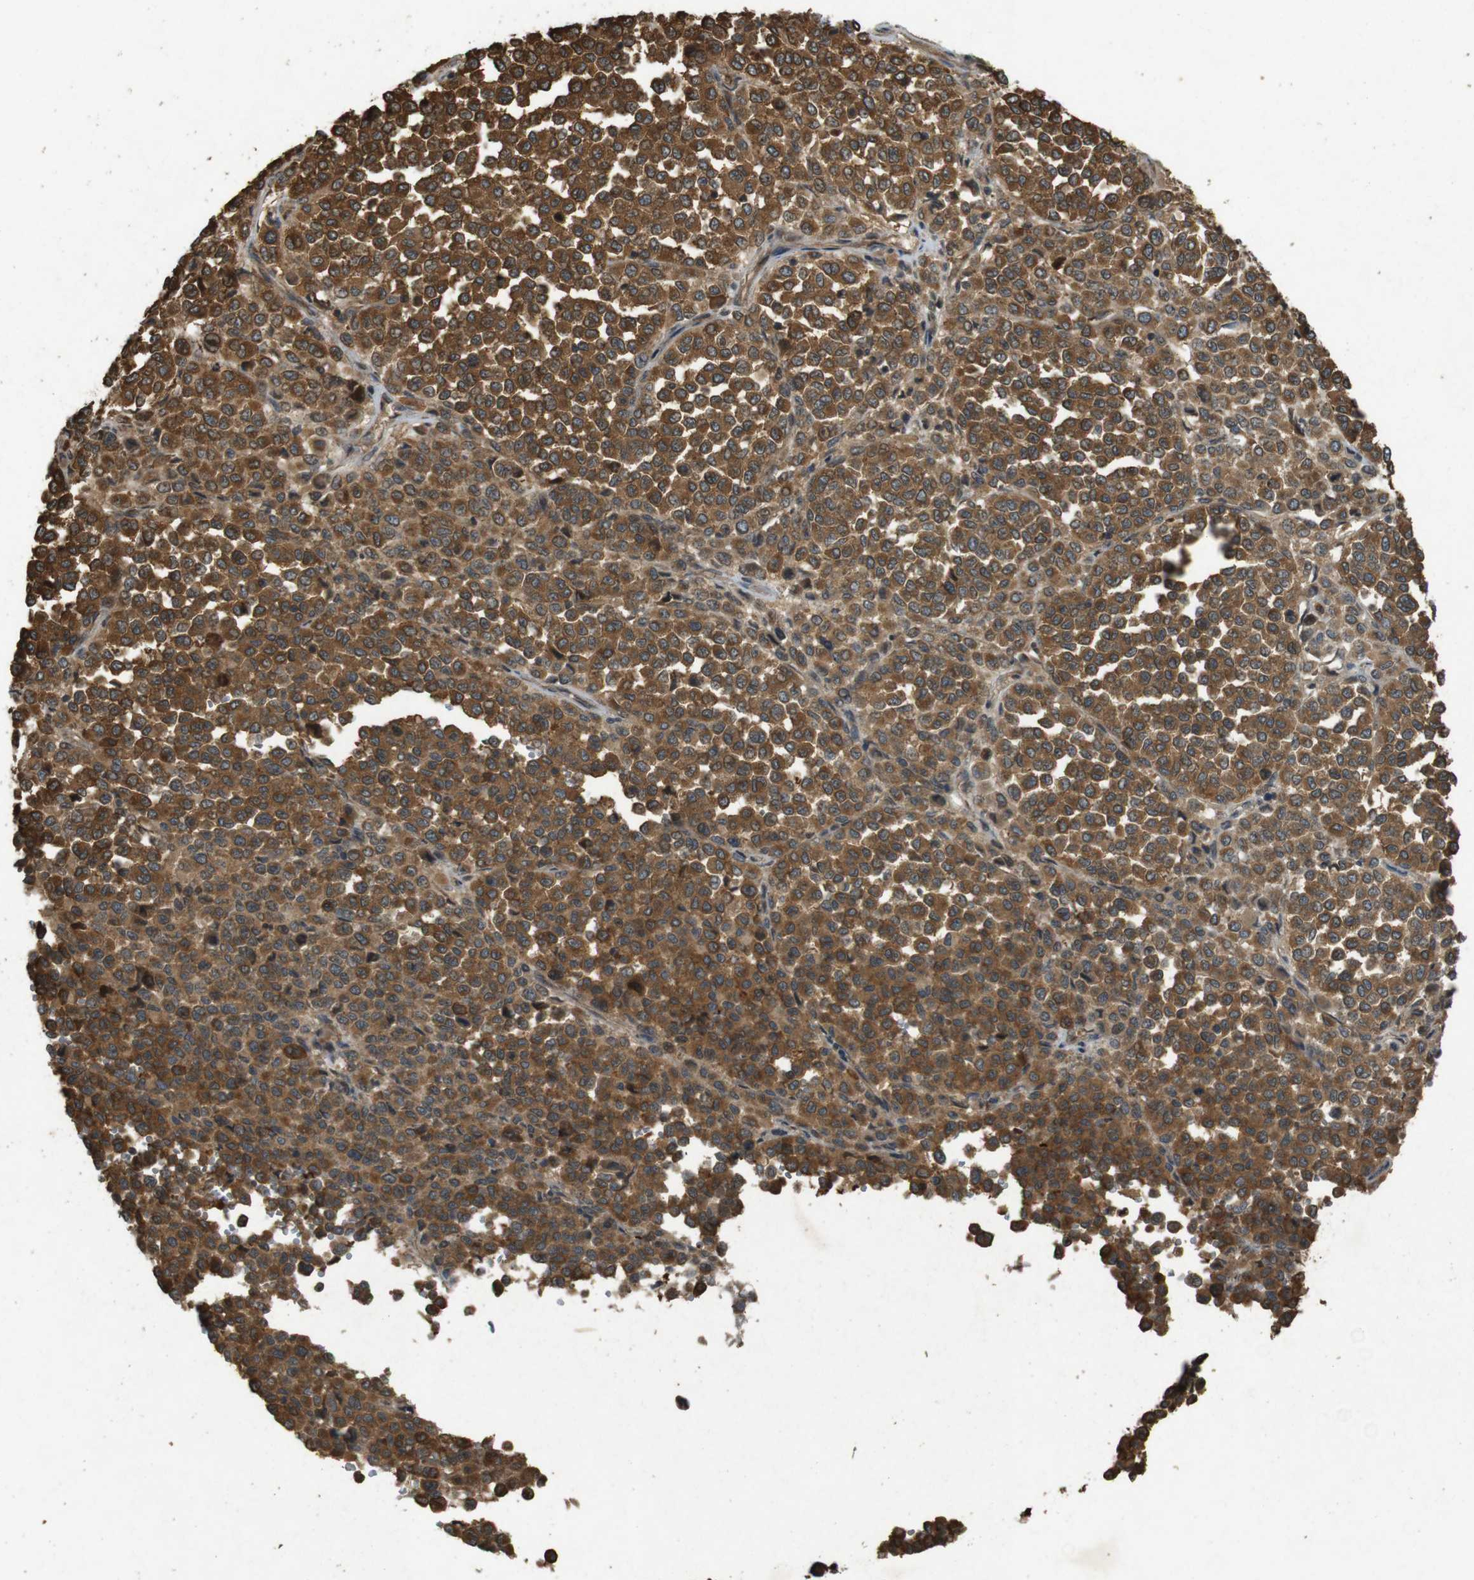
{"staining": {"intensity": "strong", "quantity": ">75%", "location": "cytoplasmic/membranous"}, "tissue": "melanoma", "cell_type": "Tumor cells", "image_type": "cancer", "snomed": [{"axis": "morphology", "description": "Malignant melanoma, Metastatic site"}, {"axis": "topography", "description": "Pancreas"}], "caption": "Immunohistochemical staining of human malignant melanoma (metastatic site) shows strong cytoplasmic/membranous protein expression in about >75% of tumor cells.", "gene": "TAP1", "patient": {"sex": "female", "age": 30}}